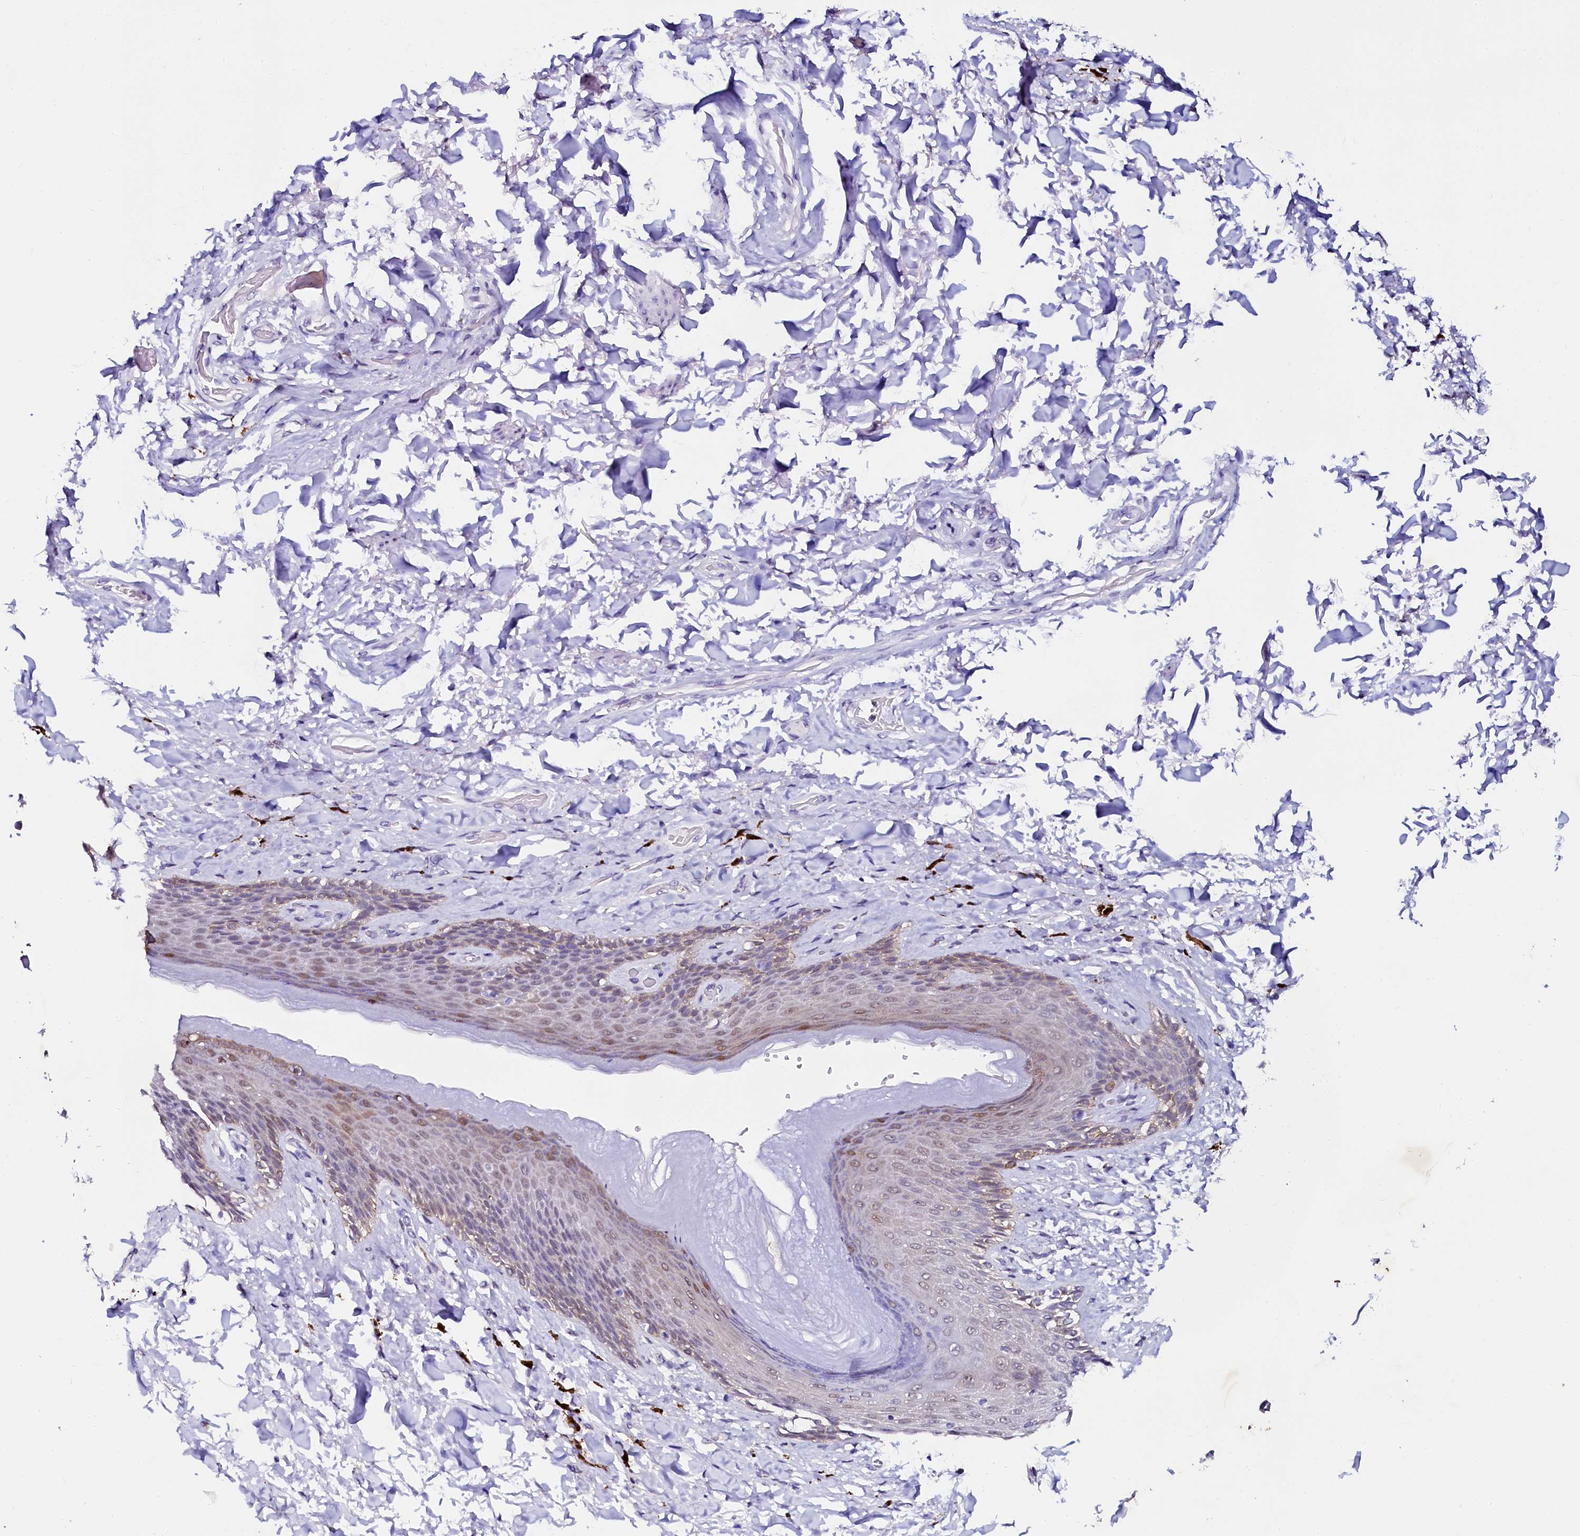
{"staining": {"intensity": "weak", "quantity": "25%-75%", "location": "nuclear"}, "tissue": "skin", "cell_type": "Epidermal cells", "image_type": "normal", "snomed": [{"axis": "morphology", "description": "Normal tissue, NOS"}, {"axis": "topography", "description": "Anal"}], "caption": "IHC (DAB (3,3'-diaminobenzidine)) staining of normal human skin shows weak nuclear protein expression in about 25%-75% of epidermal cells. (Brightfield microscopy of DAB IHC at high magnification).", "gene": "SORD", "patient": {"sex": "female", "age": 78}}